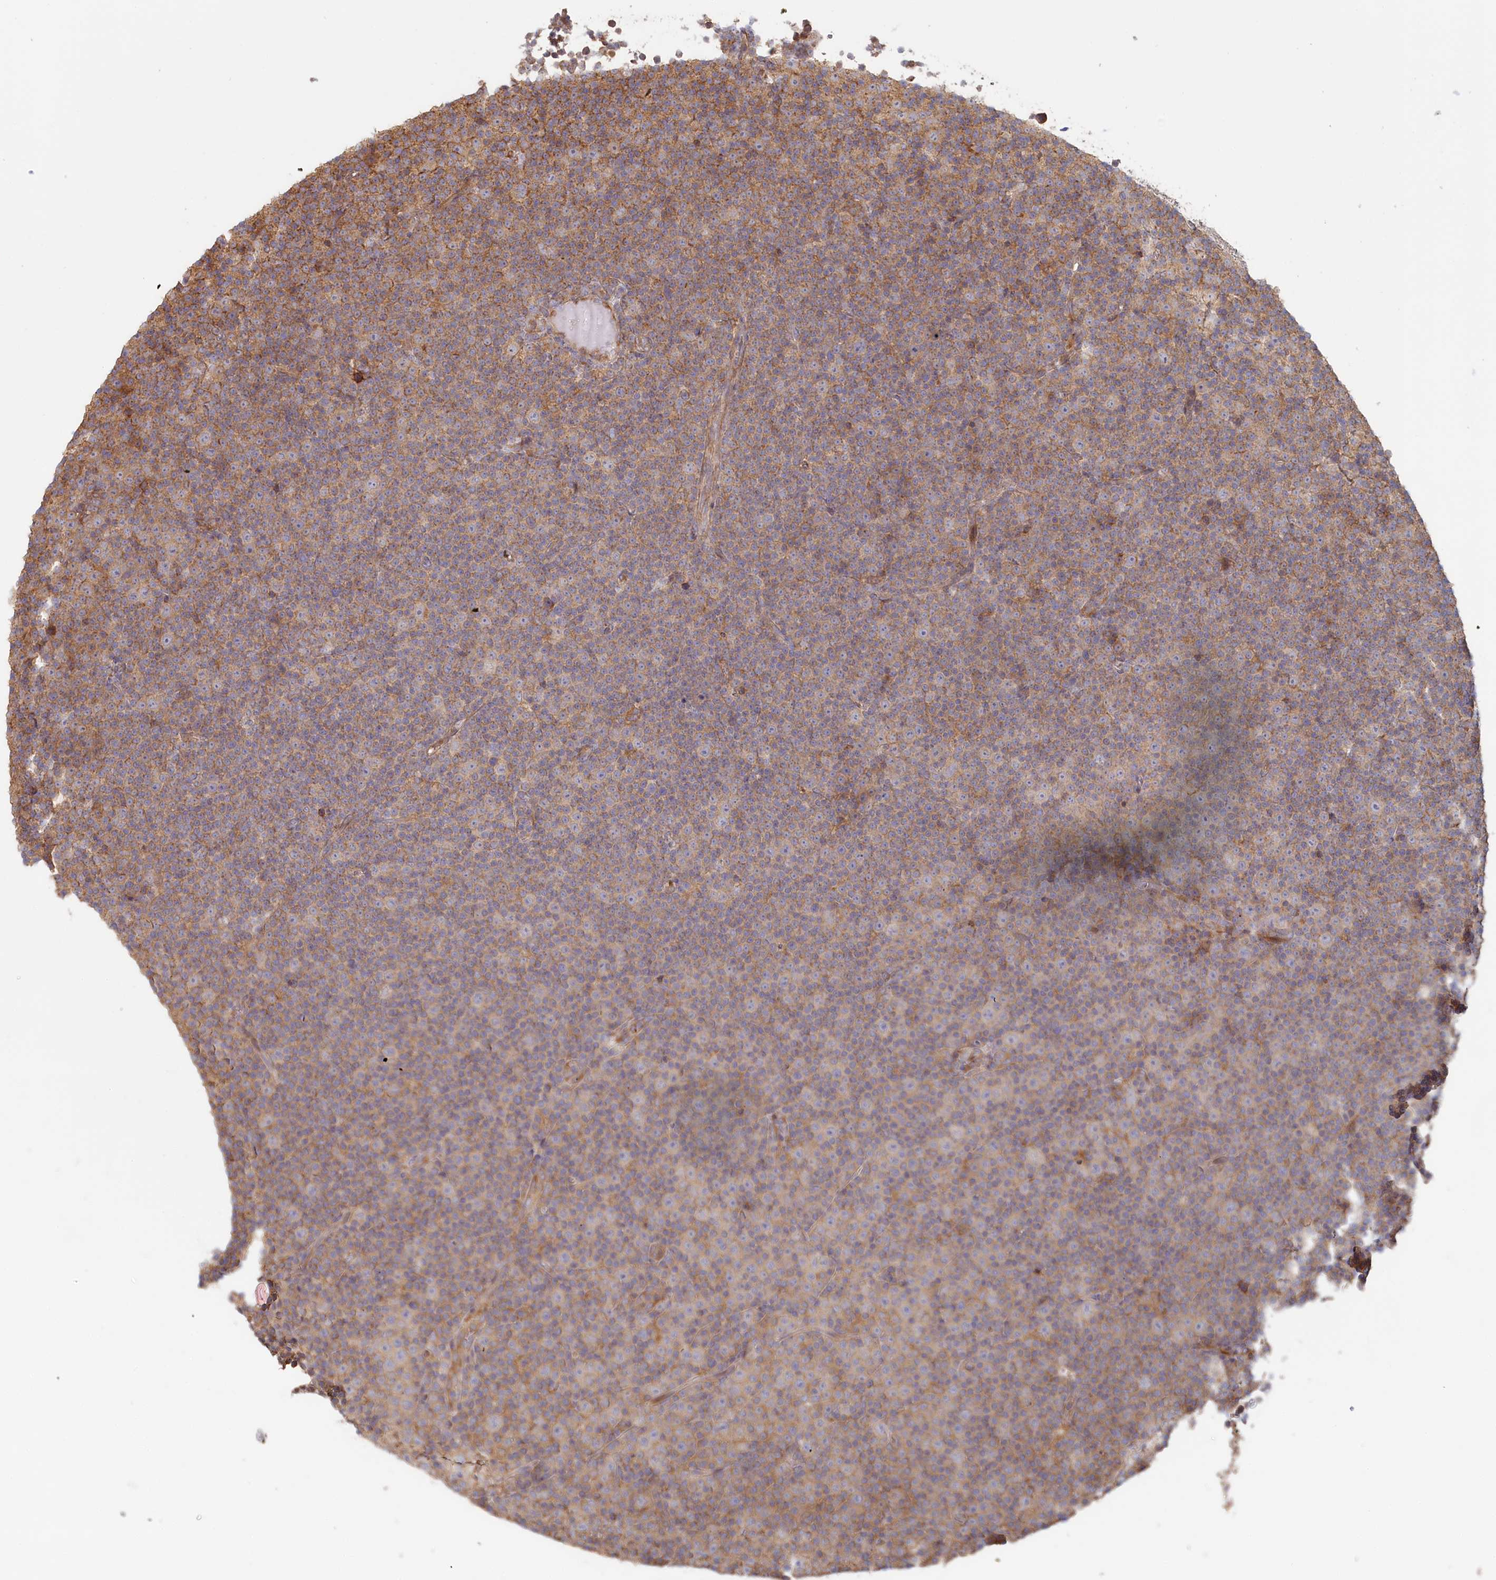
{"staining": {"intensity": "moderate", "quantity": "25%-75%", "location": "cytoplasmic/membranous"}, "tissue": "lymphoma", "cell_type": "Tumor cells", "image_type": "cancer", "snomed": [{"axis": "morphology", "description": "Malignant lymphoma, non-Hodgkin's type, Low grade"}, {"axis": "topography", "description": "Lymph node"}], "caption": "Tumor cells reveal medium levels of moderate cytoplasmic/membranous expression in approximately 25%-75% of cells in human lymphoma.", "gene": "HAL", "patient": {"sex": "female", "age": 67}}